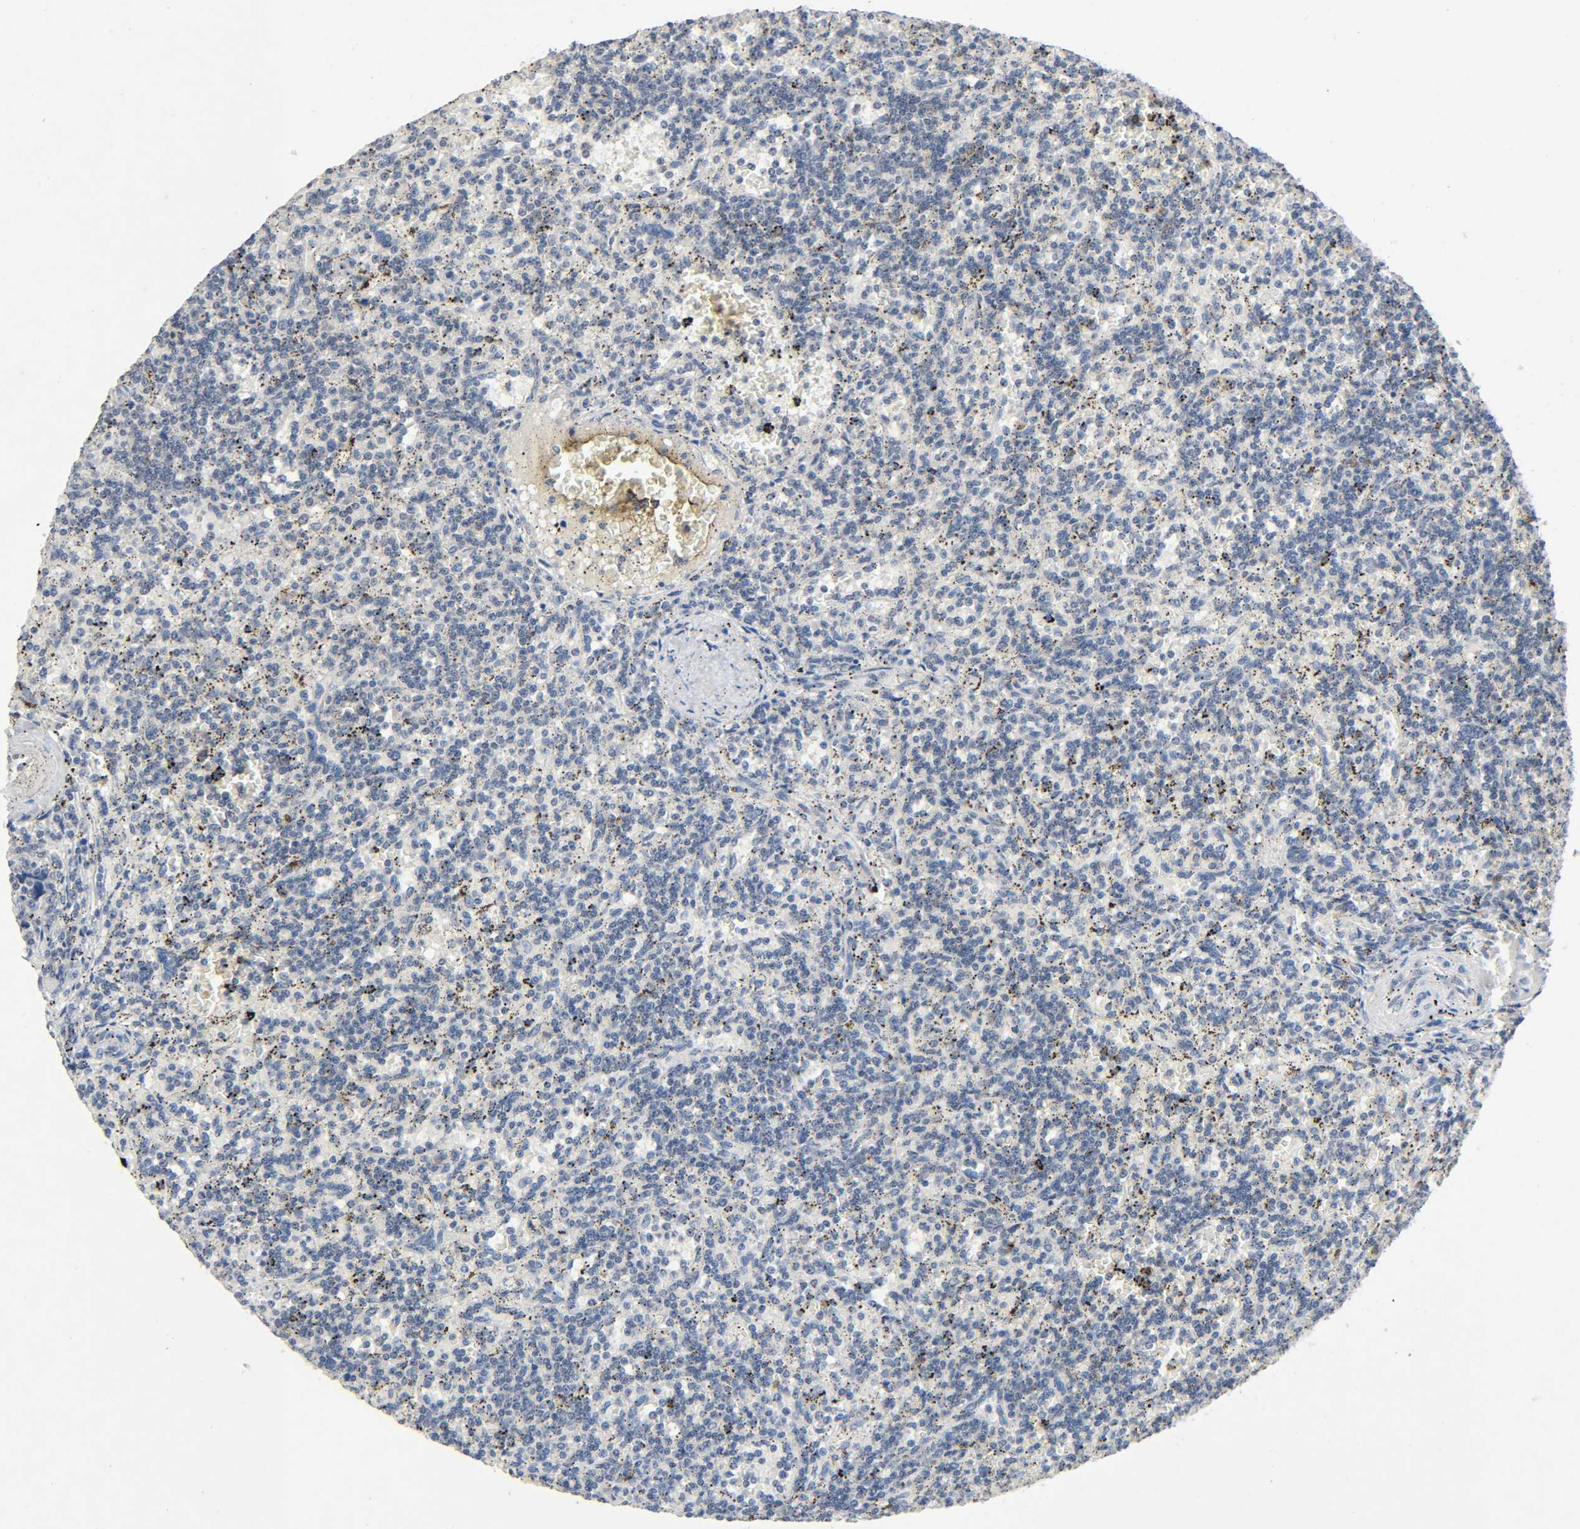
{"staining": {"intensity": "negative", "quantity": "none", "location": "none"}, "tissue": "lymphoma", "cell_type": "Tumor cells", "image_type": "cancer", "snomed": [{"axis": "morphology", "description": "Malignant lymphoma, non-Hodgkin's type, Low grade"}, {"axis": "topography", "description": "Spleen"}], "caption": "Protein analysis of lymphoma demonstrates no significant positivity in tumor cells.", "gene": "MAPKAPK5", "patient": {"sex": "male", "age": 73}}